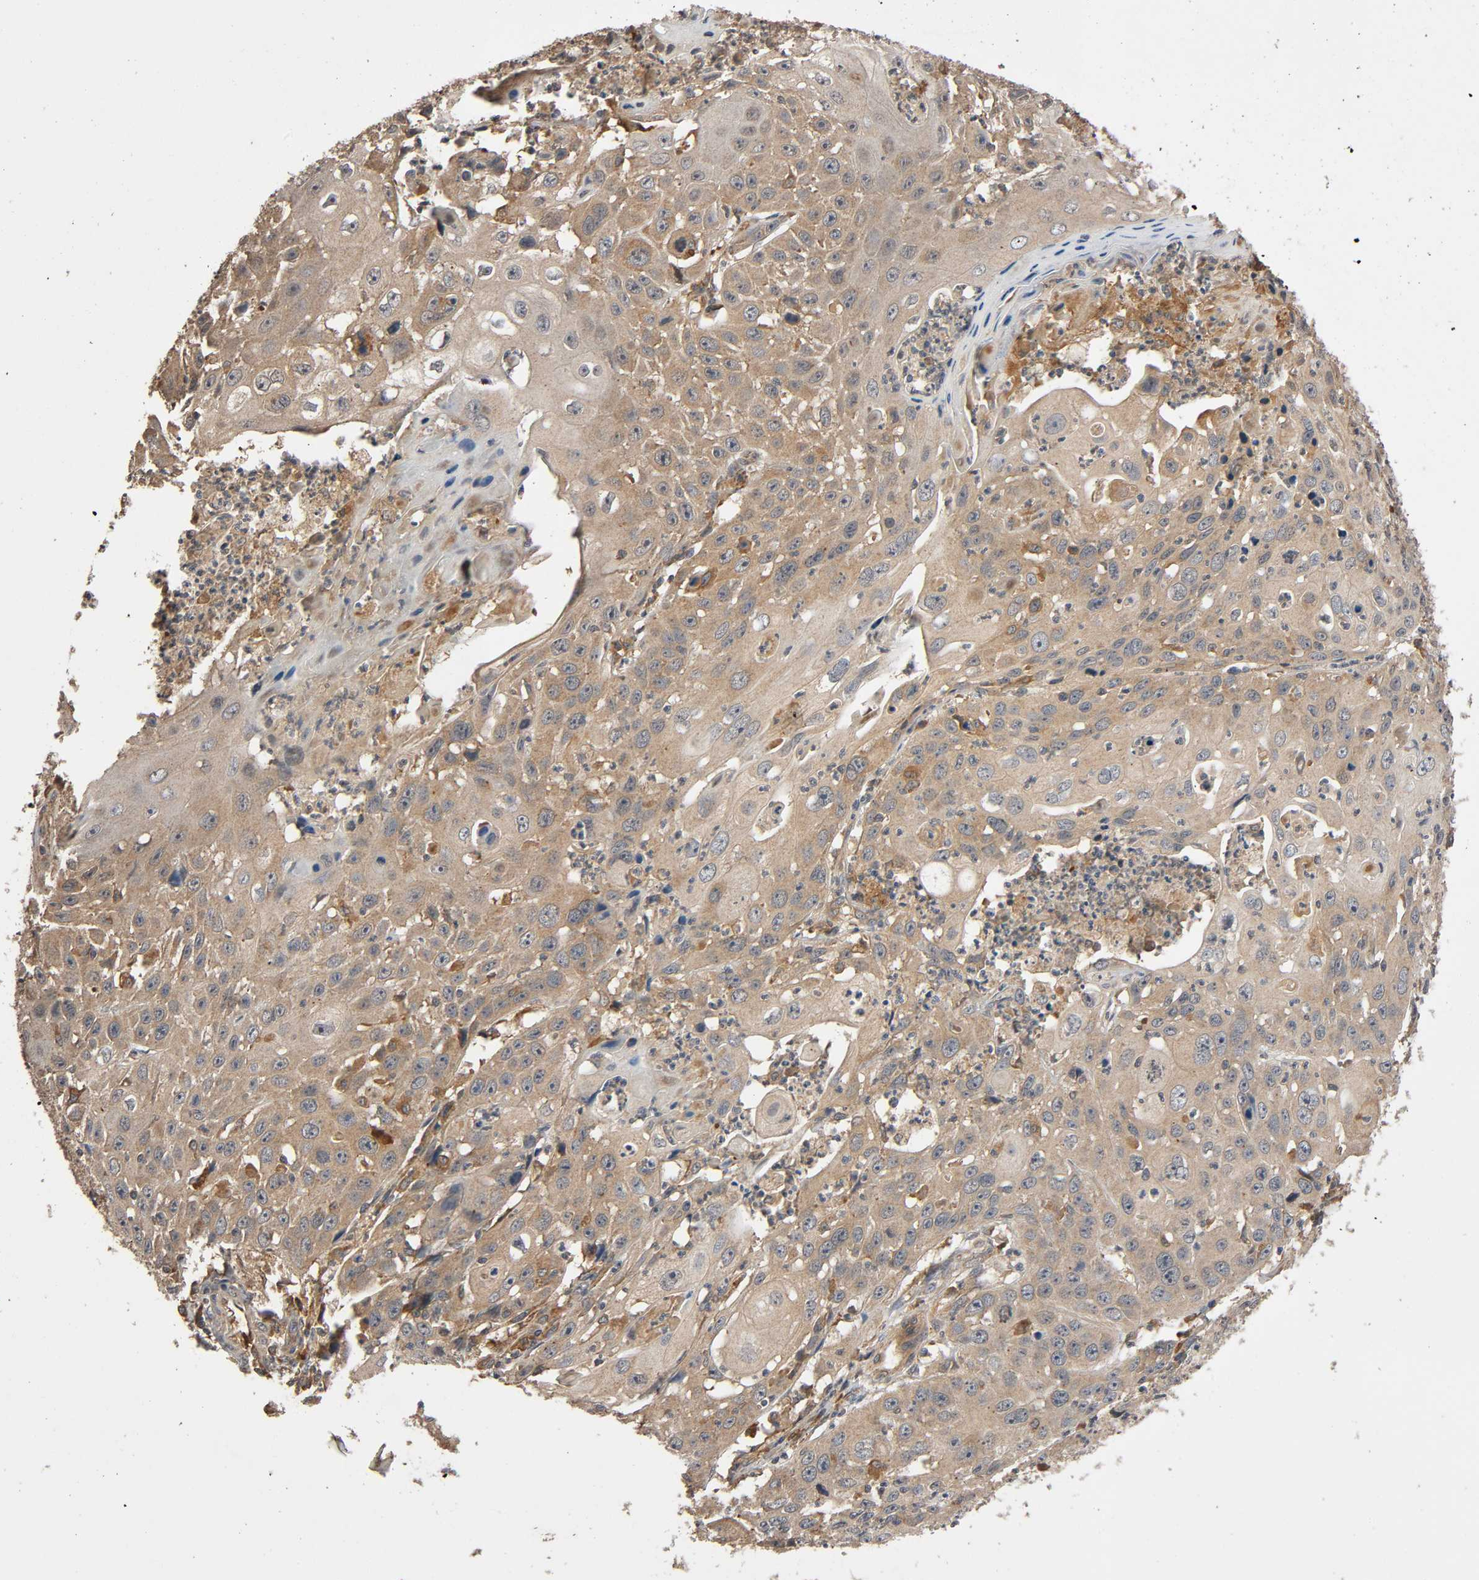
{"staining": {"intensity": "moderate", "quantity": ">75%", "location": "cytoplasmic/membranous"}, "tissue": "cervical cancer", "cell_type": "Tumor cells", "image_type": "cancer", "snomed": [{"axis": "morphology", "description": "Squamous cell carcinoma, NOS"}, {"axis": "topography", "description": "Cervix"}], "caption": "A medium amount of moderate cytoplasmic/membranous expression is appreciated in approximately >75% of tumor cells in cervical cancer tissue. (IHC, brightfield microscopy, high magnification).", "gene": "MAP3K8", "patient": {"sex": "female", "age": 39}}